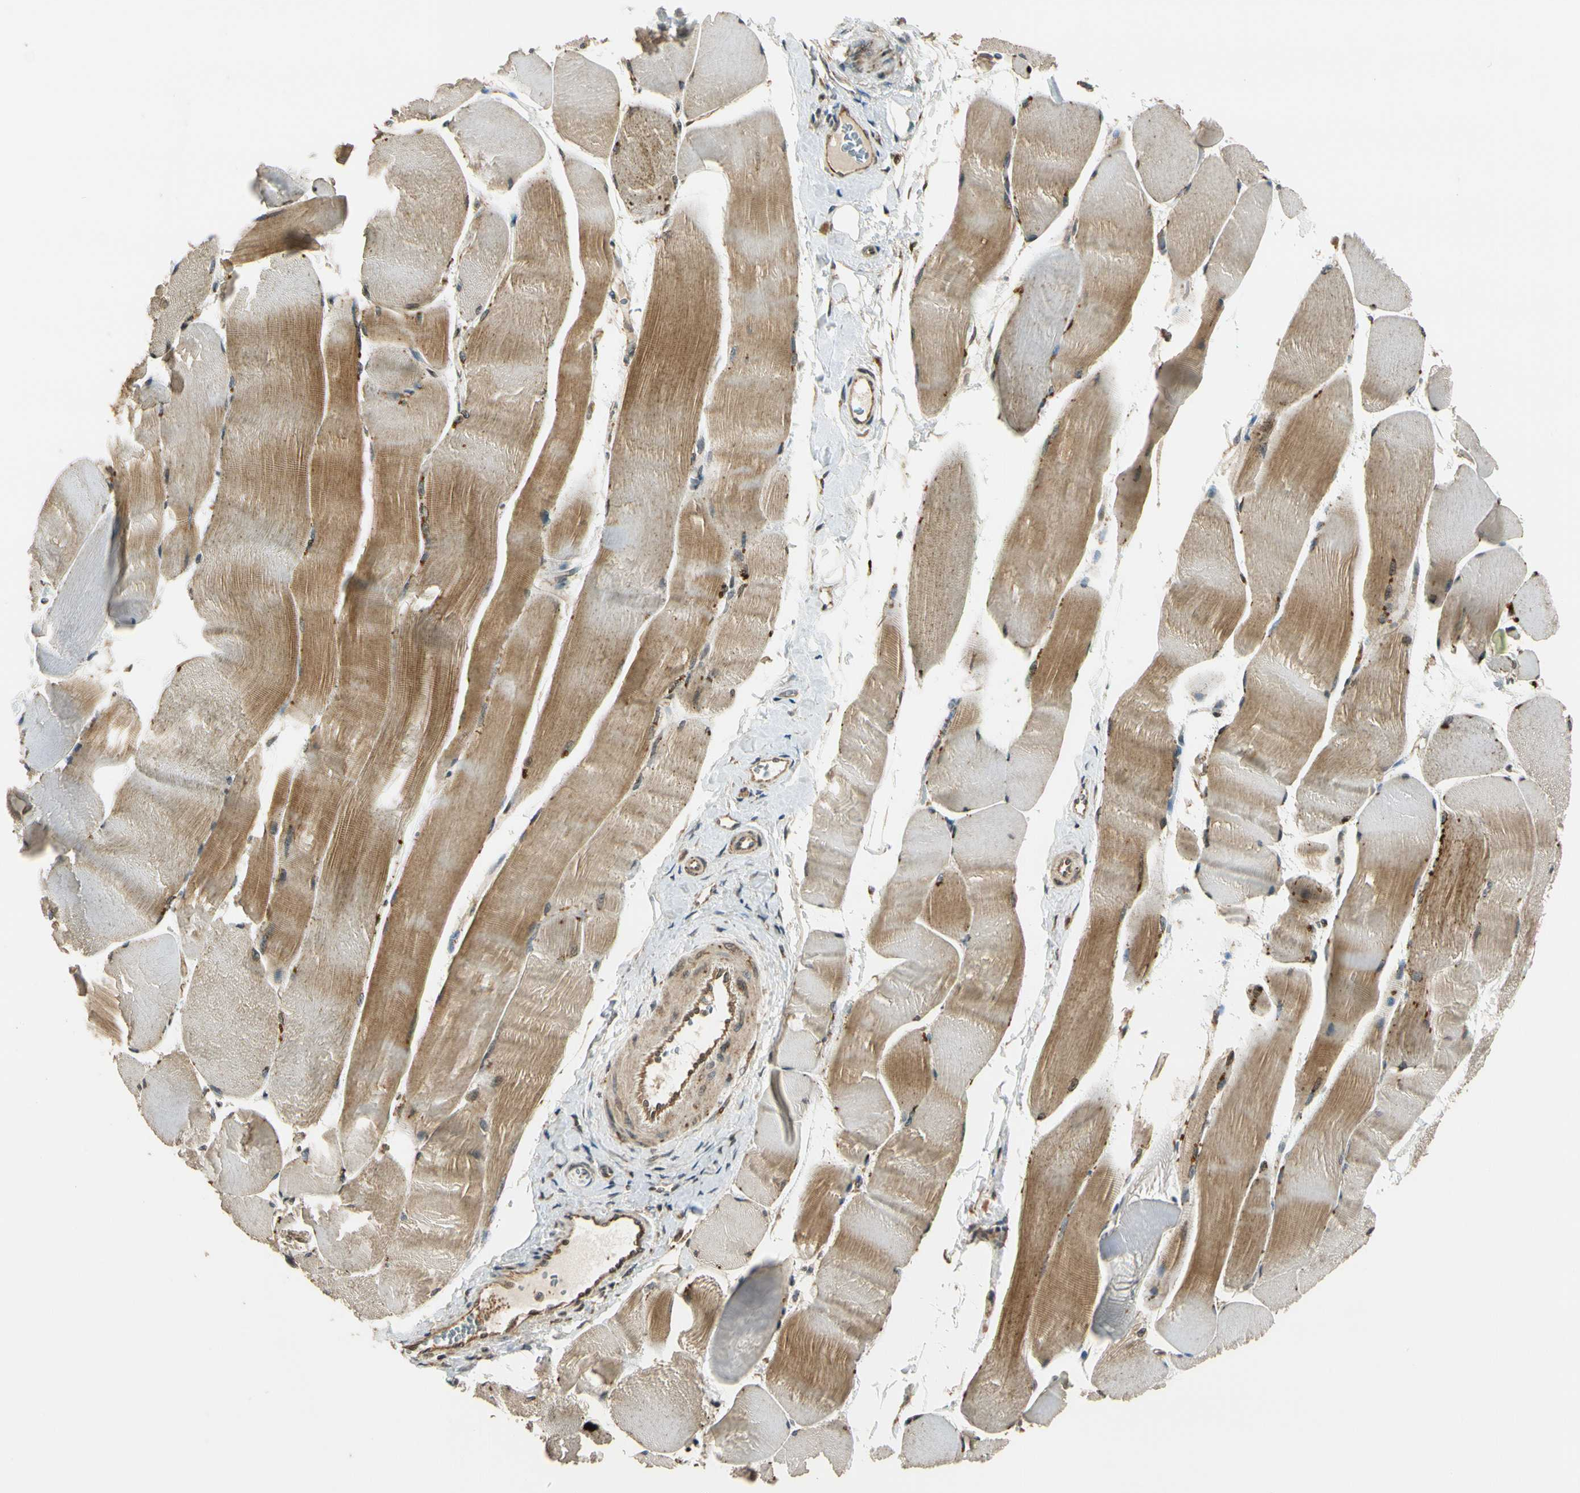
{"staining": {"intensity": "moderate", "quantity": ">75%", "location": "cytoplasmic/membranous"}, "tissue": "skeletal muscle", "cell_type": "Myocytes", "image_type": "normal", "snomed": [{"axis": "morphology", "description": "Normal tissue, NOS"}, {"axis": "morphology", "description": "Squamous cell carcinoma, NOS"}, {"axis": "topography", "description": "Skeletal muscle"}], "caption": "Moderate cytoplasmic/membranous expression for a protein is present in about >75% of myocytes of normal skeletal muscle using immunohistochemistry.", "gene": "LAMTOR1", "patient": {"sex": "male", "age": 51}}